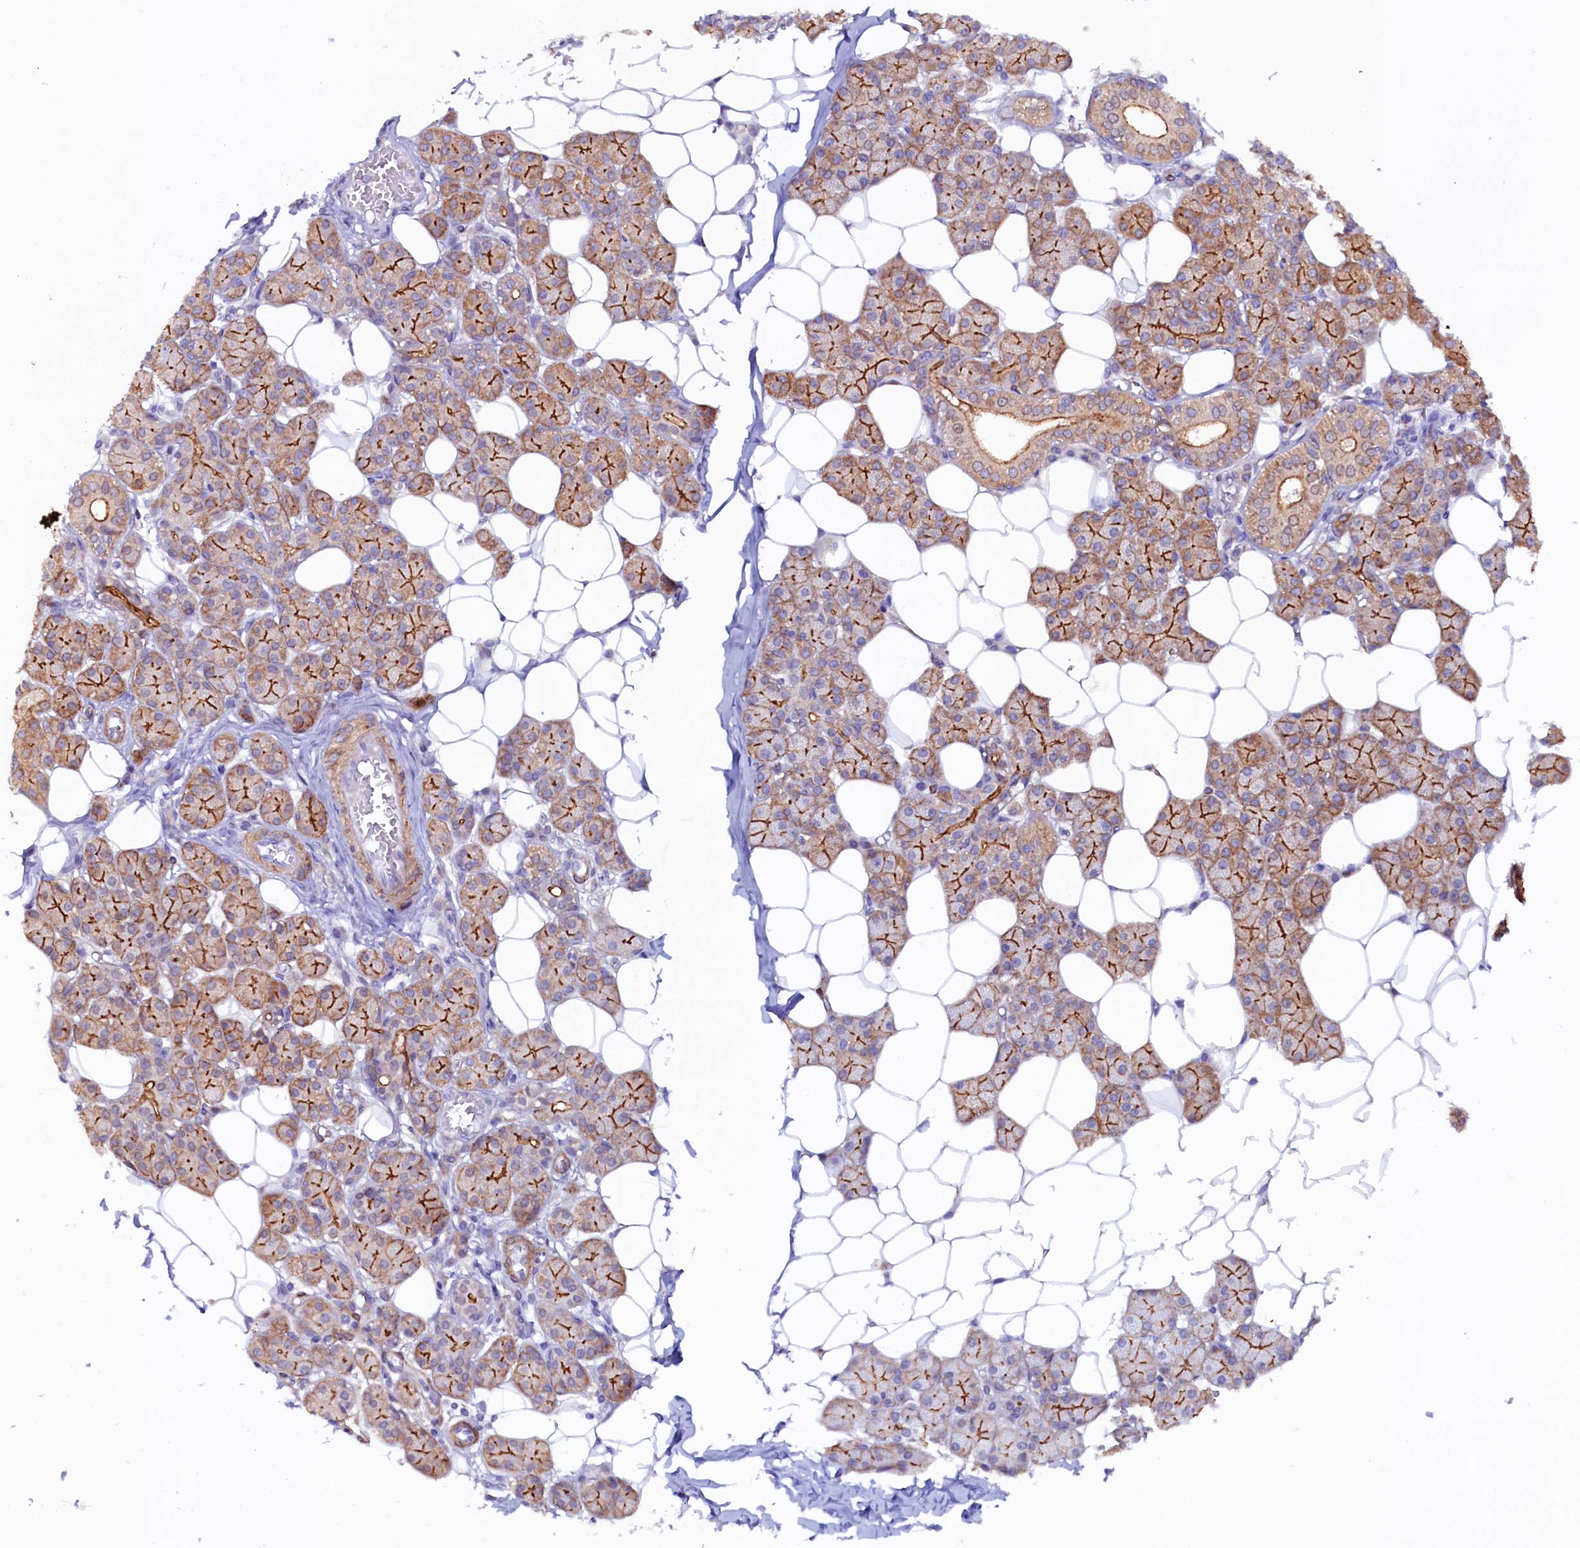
{"staining": {"intensity": "moderate", "quantity": ">75%", "location": "cytoplasmic/membranous"}, "tissue": "salivary gland", "cell_type": "Glandular cells", "image_type": "normal", "snomed": [{"axis": "morphology", "description": "Normal tissue, NOS"}, {"axis": "topography", "description": "Salivary gland"}], "caption": "Immunohistochemical staining of normal human salivary gland reveals moderate cytoplasmic/membranous protein expression in about >75% of glandular cells.", "gene": "PACSIN3", "patient": {"sex": "female", "age": 33}}